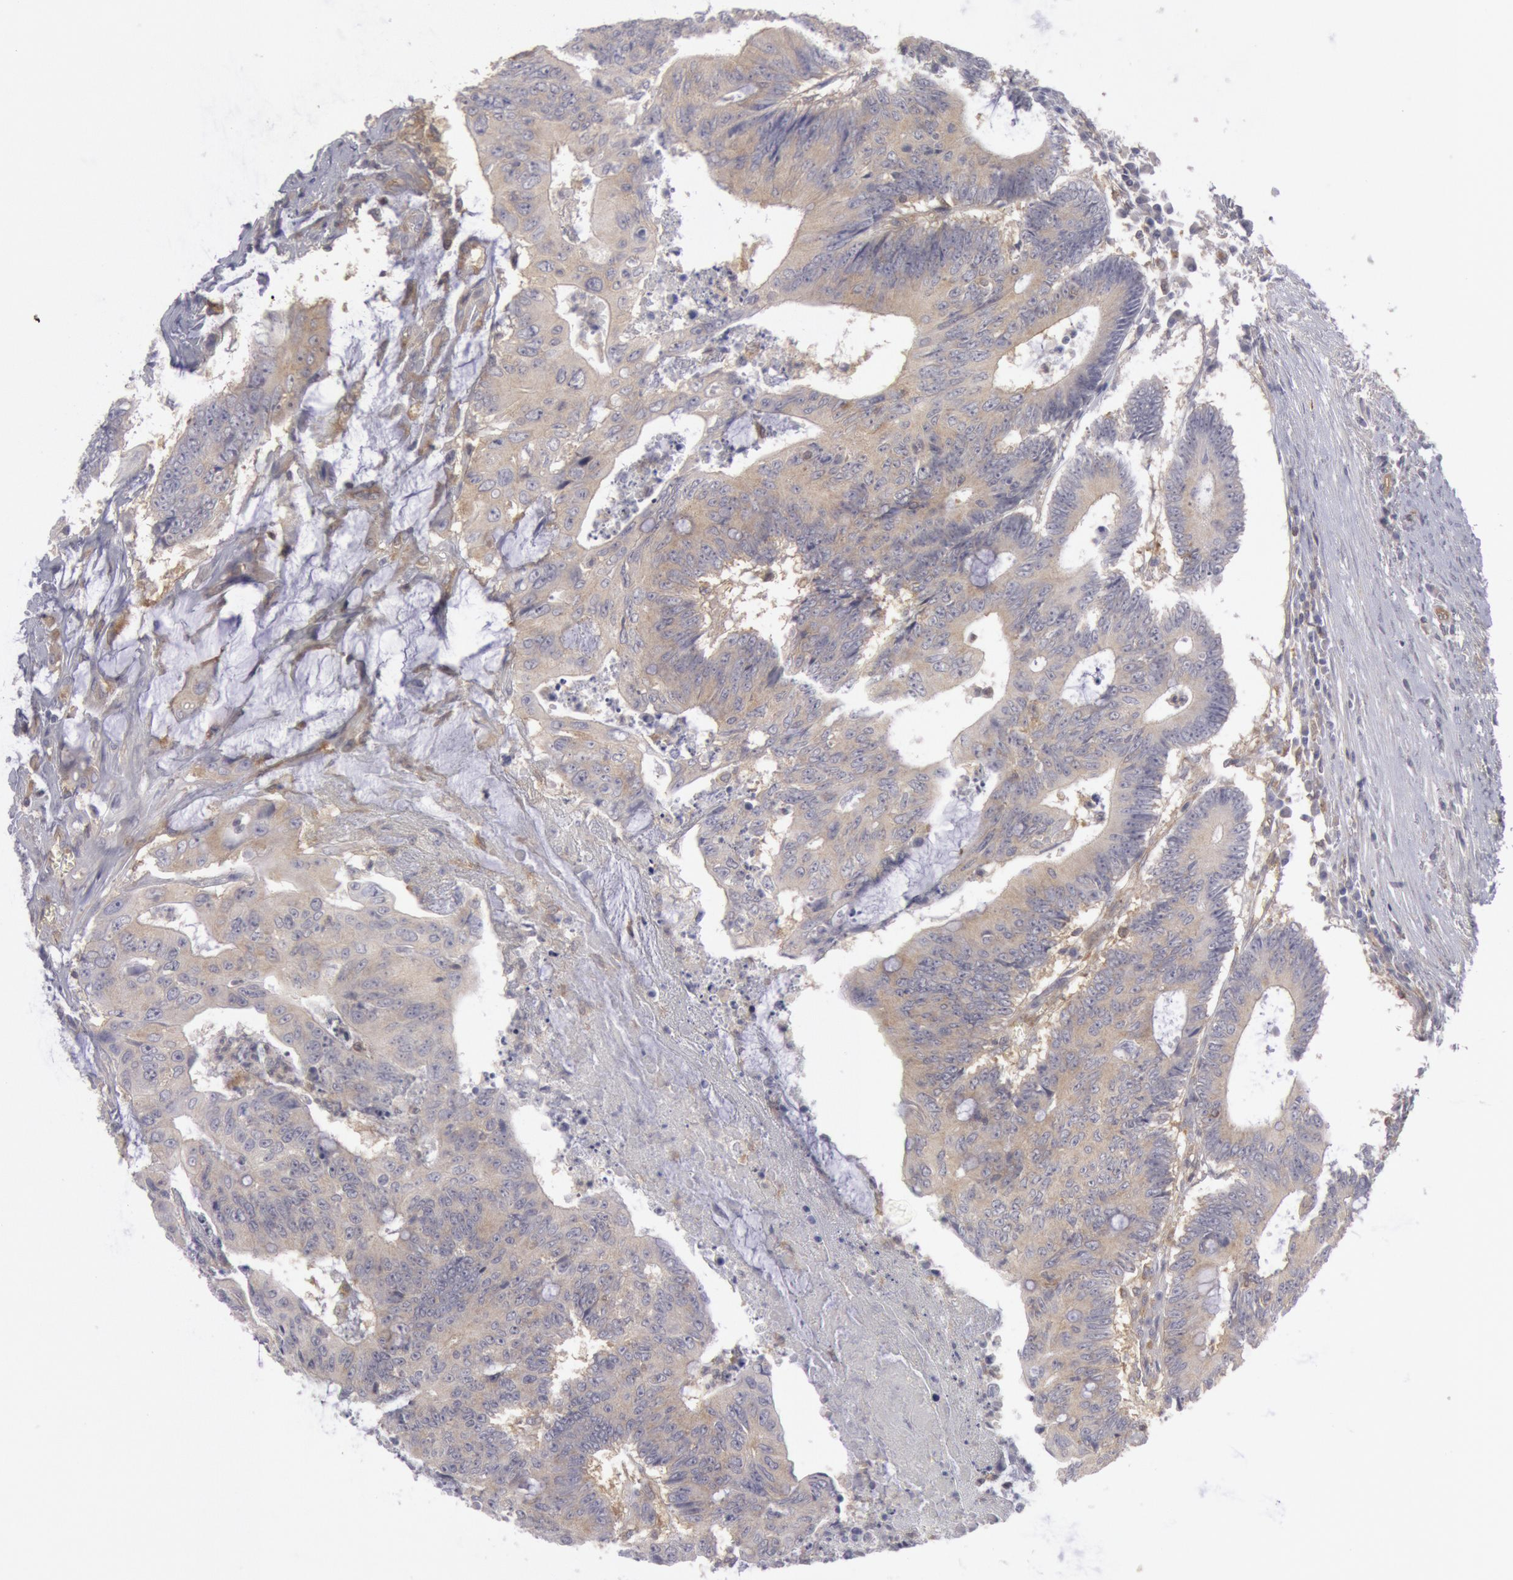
{"staining": {"intensity": "weak", "quantity": ">75%", "location": "cytoplasmic/membranous"}, "tissue": "colorectal cancer", "cell_type": "Tumor cells", "image_type": "cancer", "snomed": [{"axis": "morphology", "description": "Adenocarcinoma, NOS"}, {"axis": "topography", "description": "Colon"}], "caption": "A brown stain shows weak cytoplasmic/membranous positivity of a protein in colorectal cancer (adenocarcinoma) tumor cells. (IHC, brightfield microscopy, high magnification).", "gene": "IKBKB", "patient": {"sex": "male", "age": 65}}